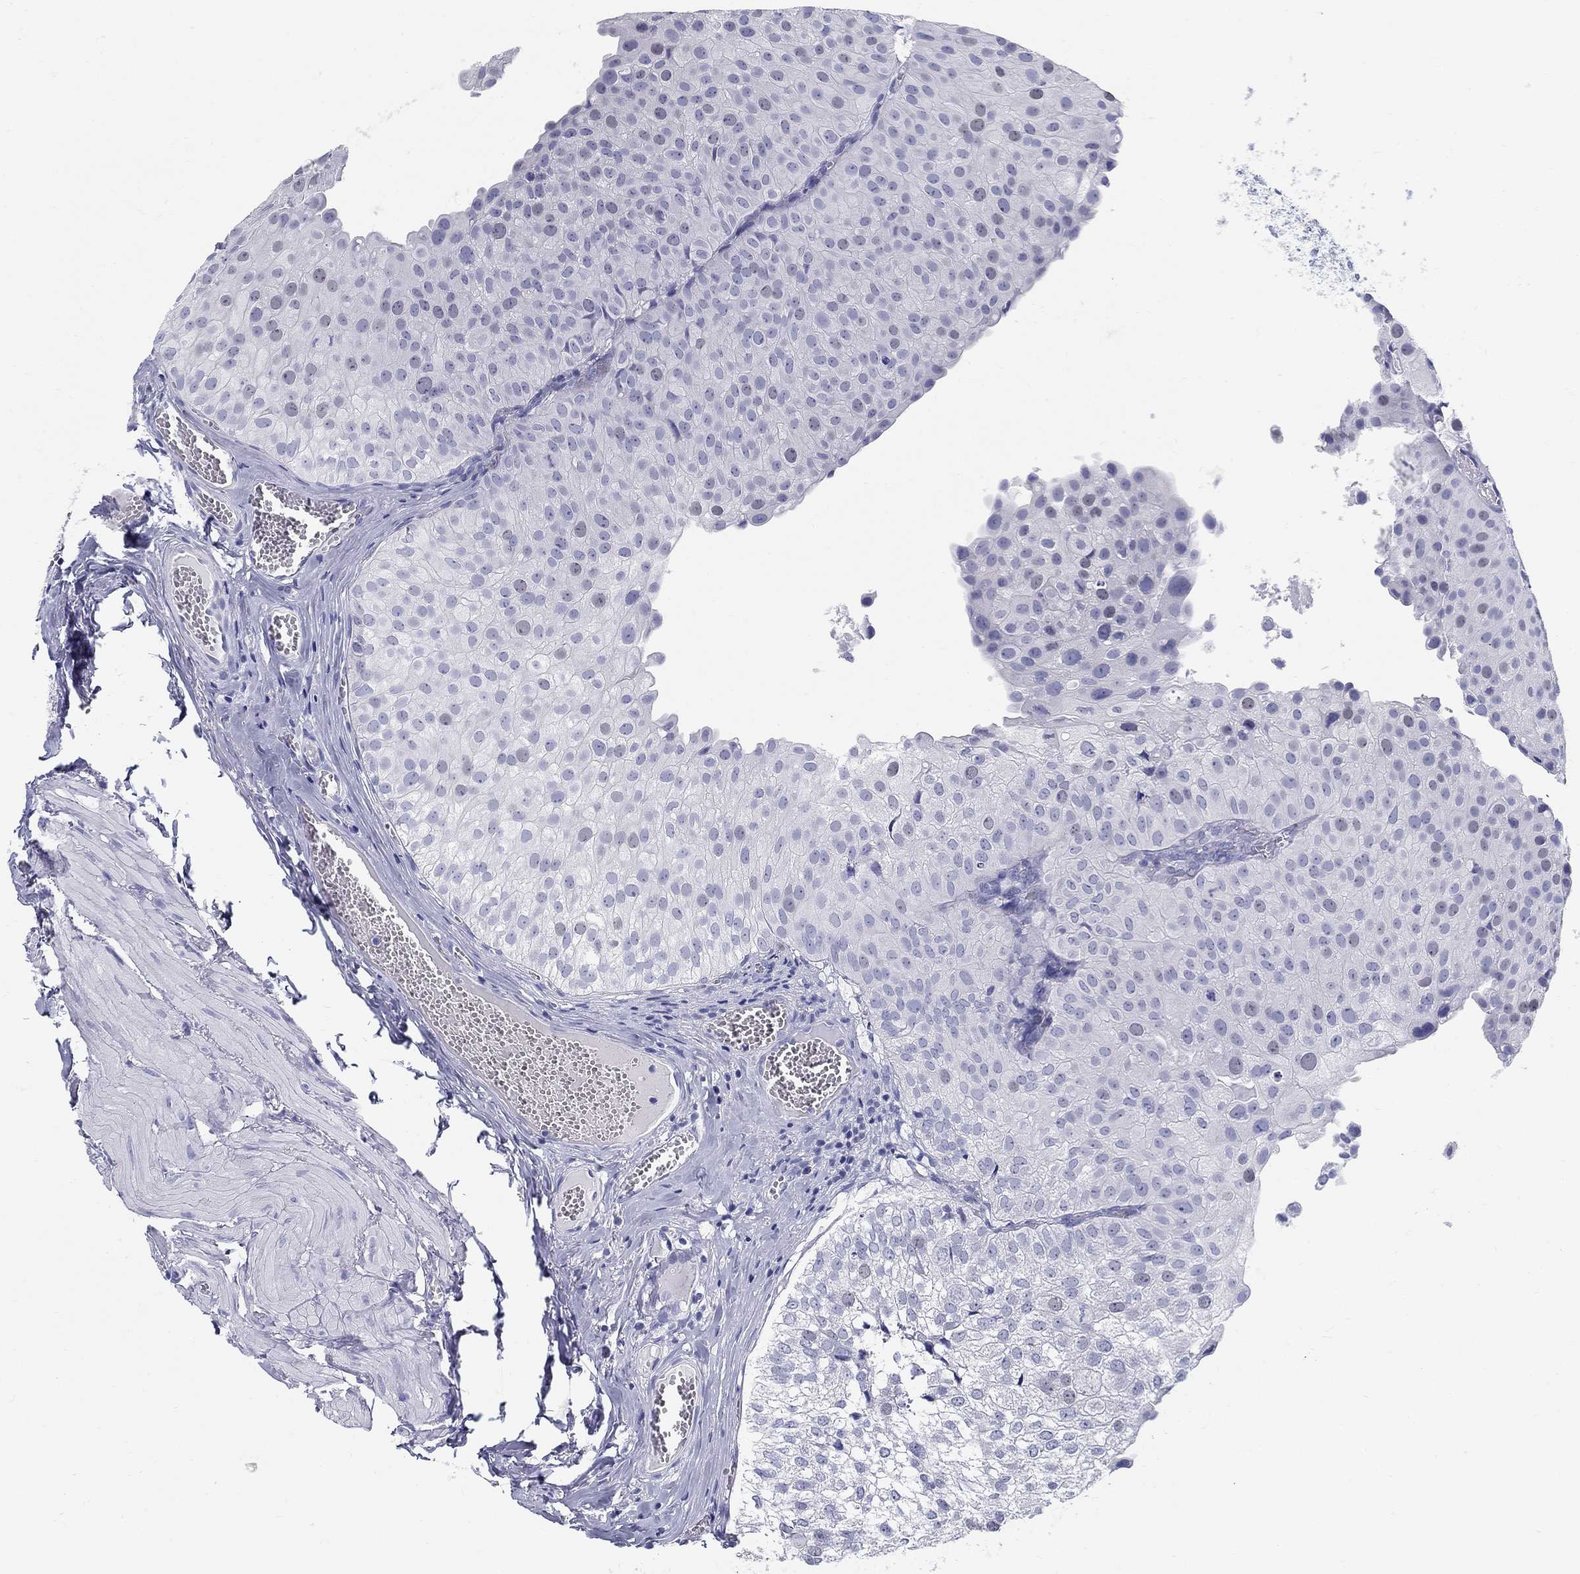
{"staining": {"intensity": "negative", "quantity": "none", "location": "none"}, "tissue": "urothelial cancer", "cell_type": "Tumor cells", "image_type": "cancer", "snomed": [{"axis": "morphology", "description": "Urothelial carcinoma, Low grade"}, {"axis": "topography", "description": "Urinary bladder"}], "caption": "This histopathology image is of urothelial carcinoma (low-grade) stained with immunohistochemistry to label a protein in brown with the nuclei are counter-stained blue. There is no staining in tumor cells.", "gene": "LAMP5", "patient": {"sex": "female", "age": 78}}